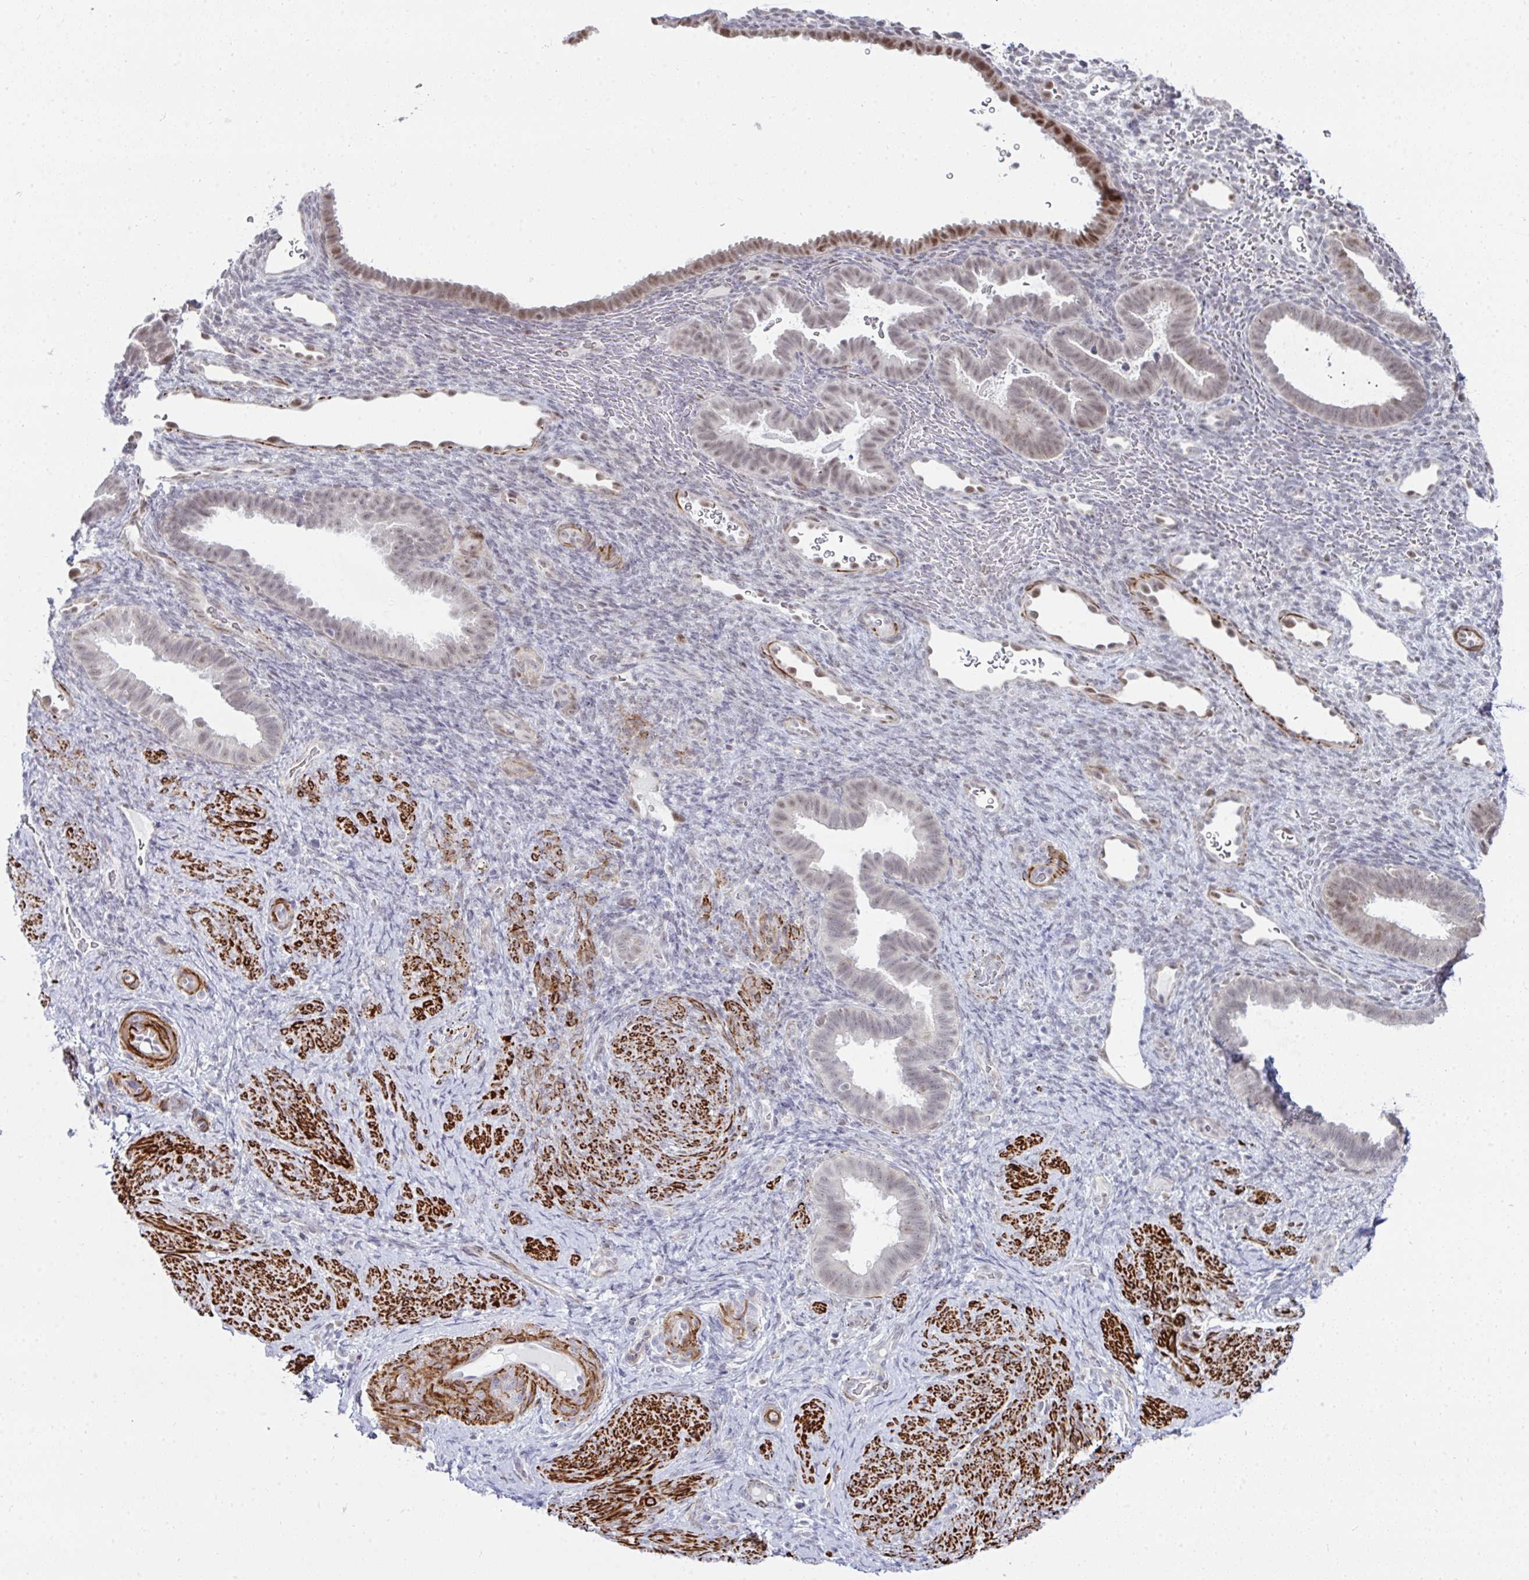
{"staining": {"intensity": "negative", "quantity": "none", "location": "none"}, "tissue": "endometrium", "cell_type": "Cells in endometrial stroma", "image_type": "normal", "snomed": [{"axis": "morphology", "description": "Normal tissue, NOS"}, {"axis": "topography", "description": "Endometrium"}], "caption": "A high-resolution histopathology image shows immunohistochemistry staining of benign endometrium, which exhibits no significant staining in cells in endometrial stroma. Nuclei are stained in blue.", "gene": "GINS2", "patient": {"sex": "female", "age": 34}}